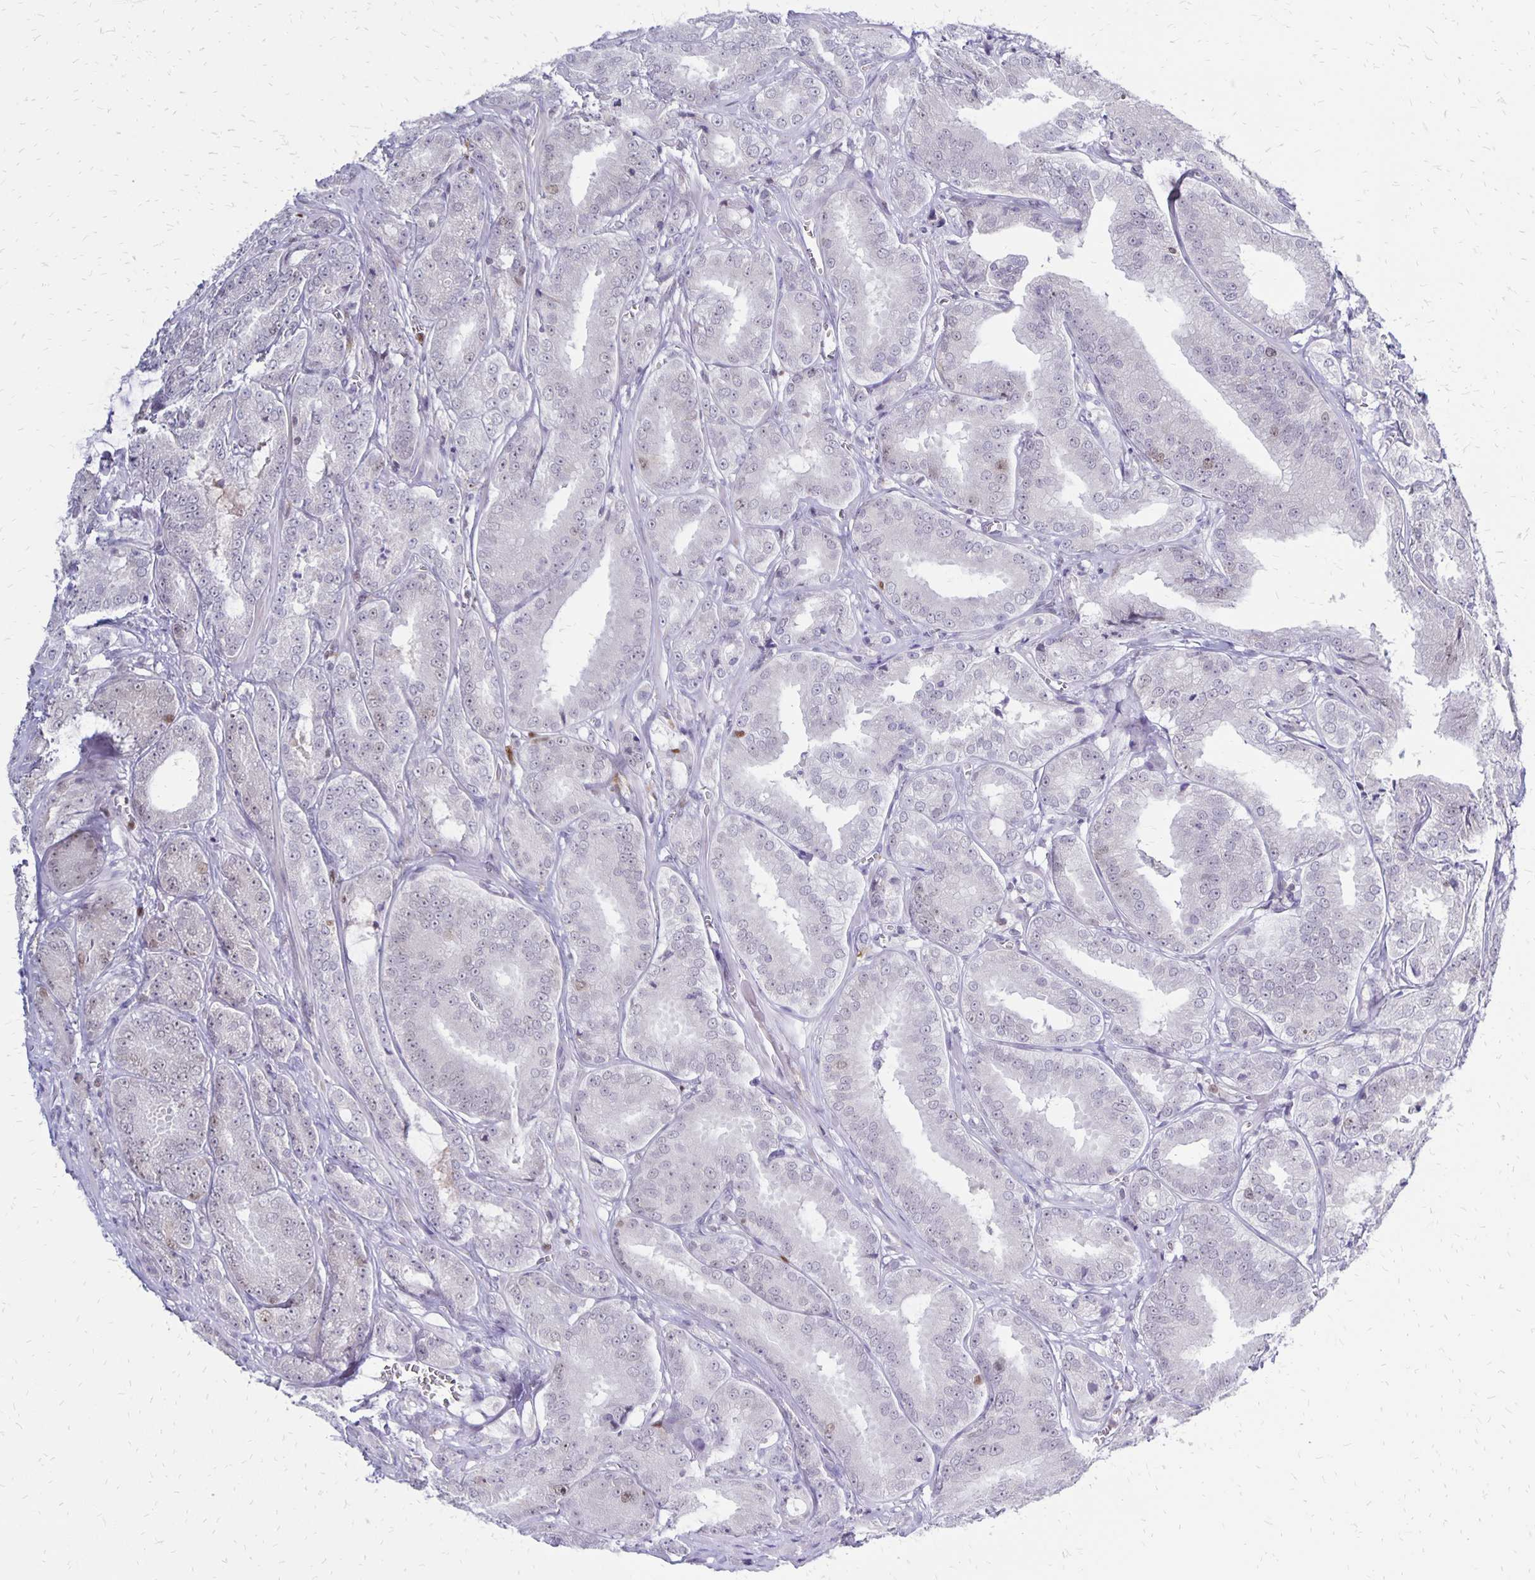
{"staining": {"intensity": "negative", "quantity": "none", "location": "none"}, "tissue": "prostate cancer", "cell_type": "Tumor cells", "image_type": "cancer", "snomed": [{"axis": "morphology", "description": "Adenocarcinoma, High grade"}, {"axis": "topography", "description": "Prostate"}], "caption": "Tumor cells show no significant protein positivity in prostate high-grade adenocarcinoma.", "gene": "DCK", "patient": {"sex": "male", "age": 64}}